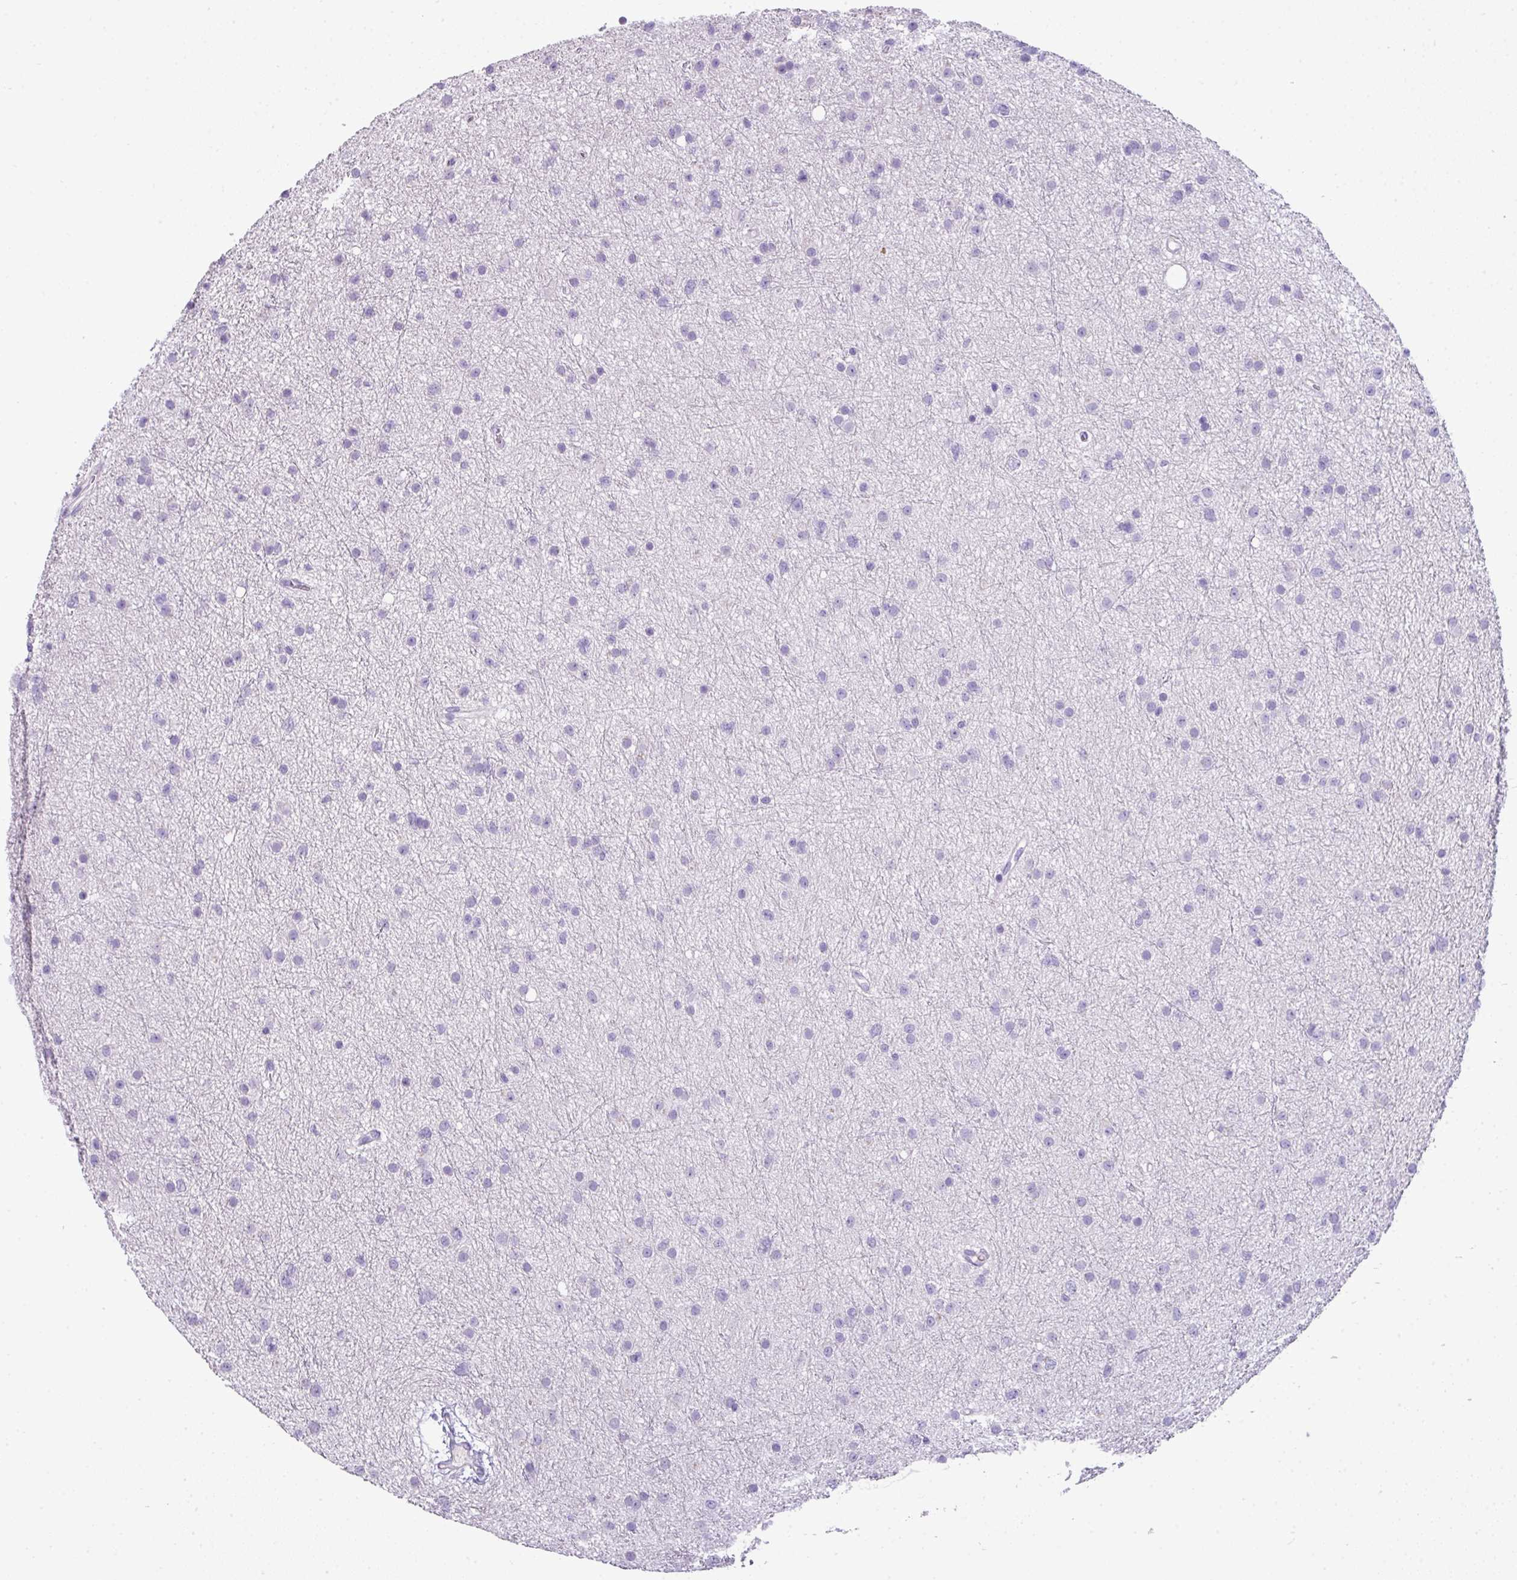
{"staining": {"intensity": "negative", "quantity": "none", "location": "none"}, "tissue": "glioma", "cell_type": "Tumor cells", "image_type": "cancer", "snomed": [{"axis": "morphology", "description": "Glioma, malignant, Low grade"}, {"axis": "topography", "description": "Cerebral cortex"}], "caption": "Human malignant low-grade glioma stained for a protein using IHC shows no expression in tumor cells.", "gene": "CTSG", "patient": {"sex": "female", "age": 39}}